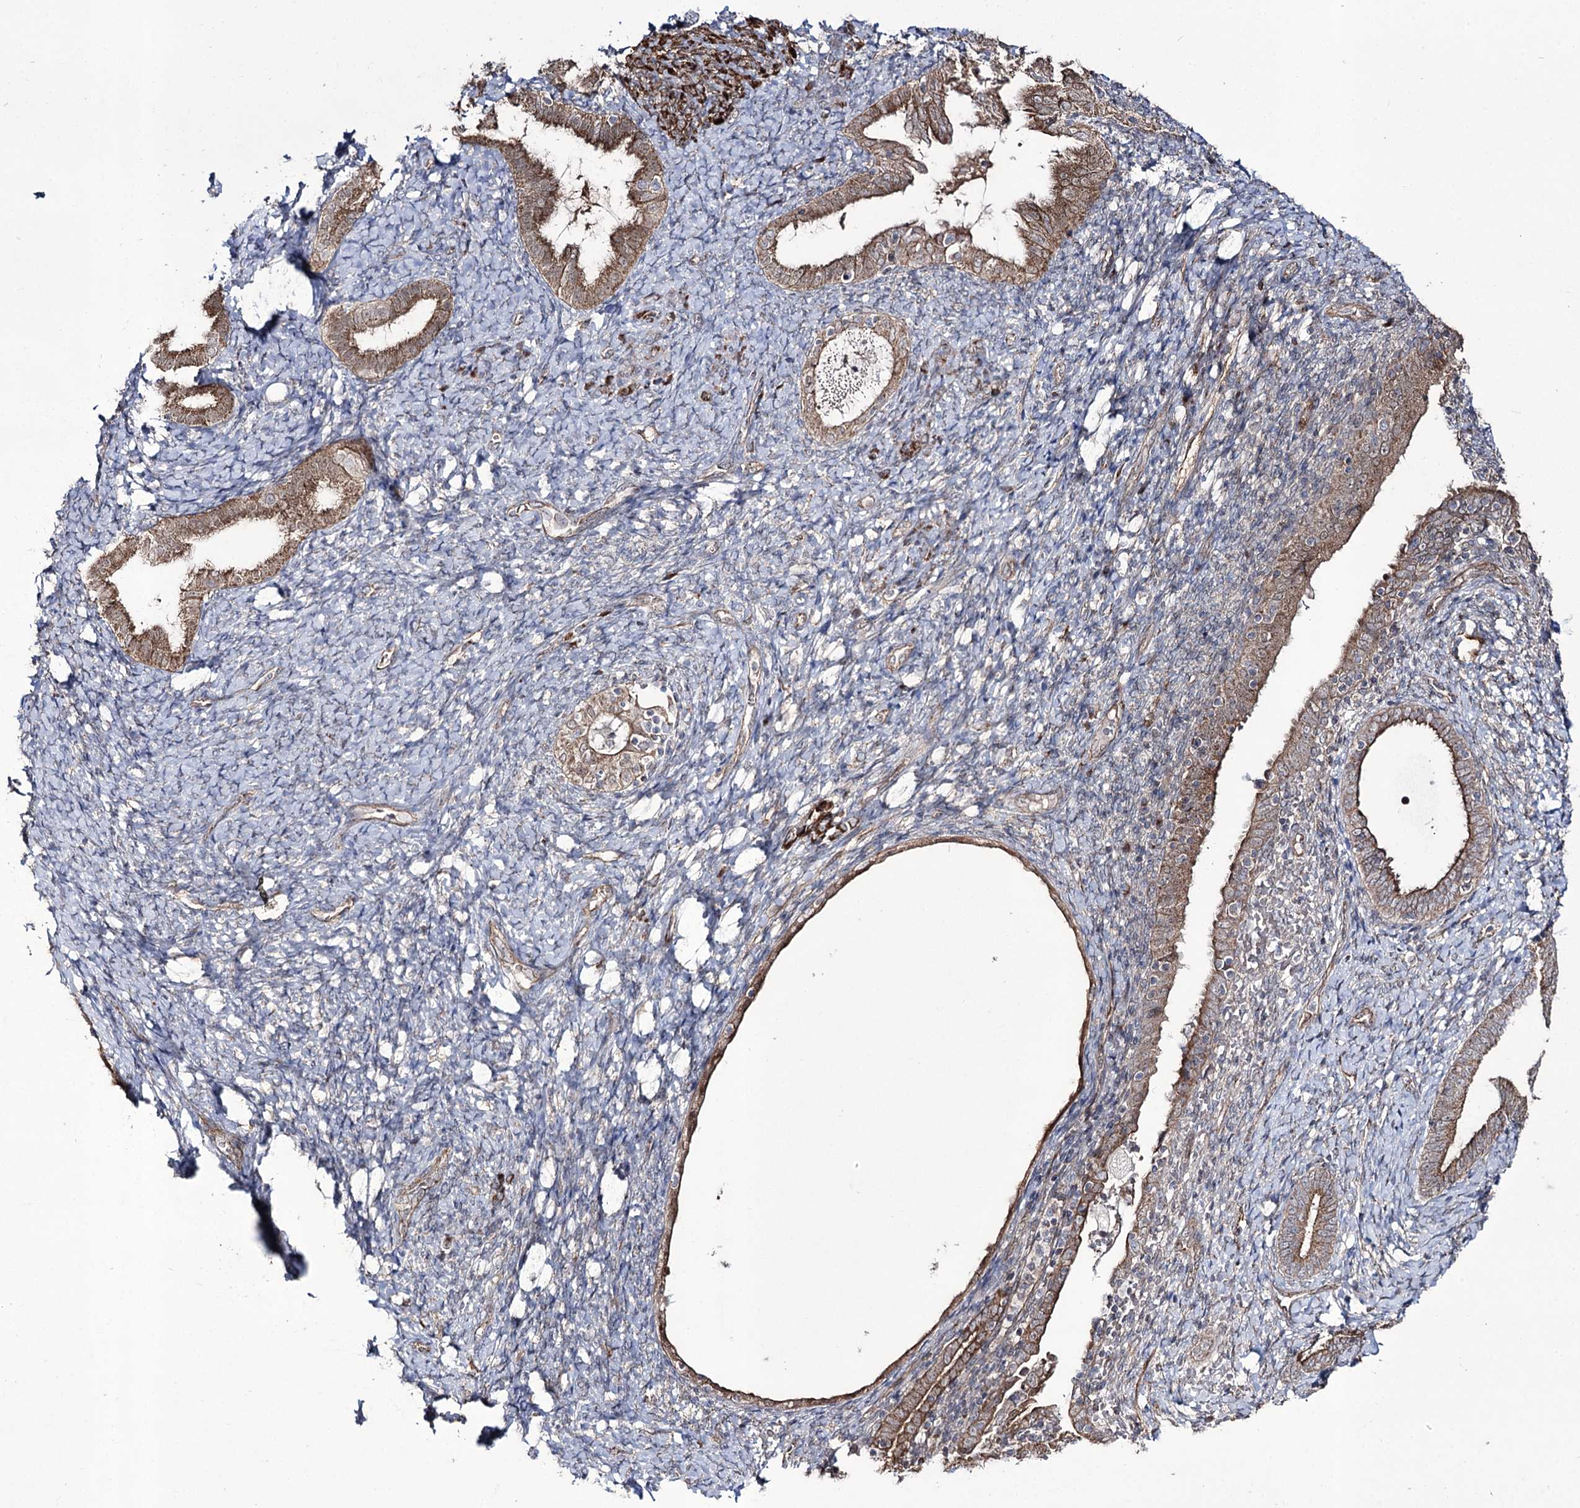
{"staining": {"intensity": "negative", "quantity": "none", "location": "none"}, "tissue": "endometrium", "cell_type": "Cells in endometrial stroma", "image_type": "normal", "snomed": [{"axis": "morphology", "description": "Normal tissue, NOS"}, {"axis": "topography", "description": "Endometrium"}], "caption": "This micrograph is of unremarkable endometrium stained with immunohistochemistry to label a protein in brown with the nuclei are counter-stained blue. There is no staining in cells in endometrial stroma.", "gene": "REXO2", "patient": {"sex": "female", "age": 72}}